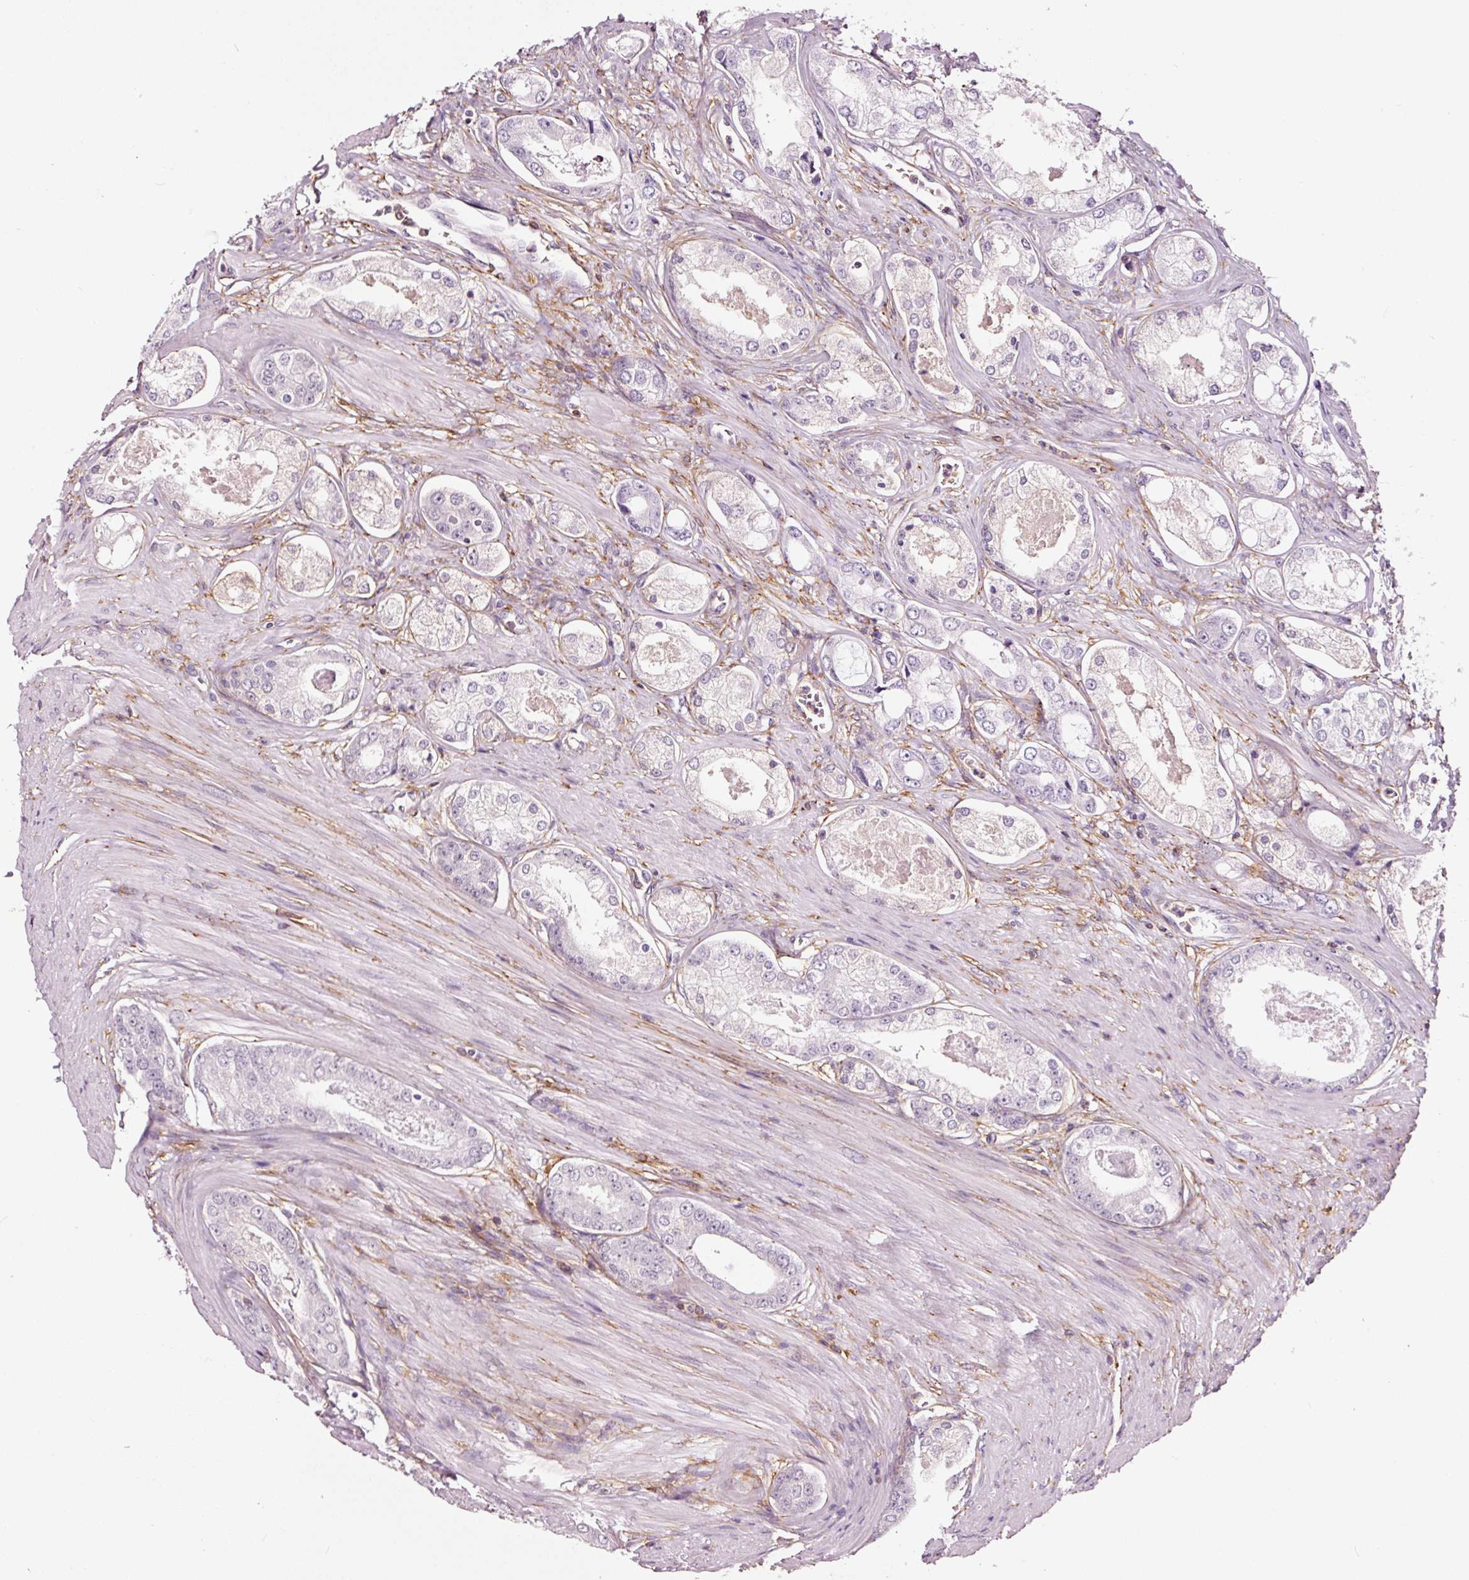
{"staining": {"intensity": "negative", "quantity": "none", "location": "none"}, "tissue": "prostate cancer", "cell_type": "Tumor cells", "image_type": "cancer", "snomed": [{"axis": "morphology", "description": "Adenocarcinoma, Low grade"}, {"axis": "topography", "description": "Prostate"}], "caption": "This is an IHC photomicrograph of human adenocarcinoma (low-grade) (prostate). There is no expression in tumor cells.", "gene": "ADD3", "patient": {"sex": "male", "age": 68}}